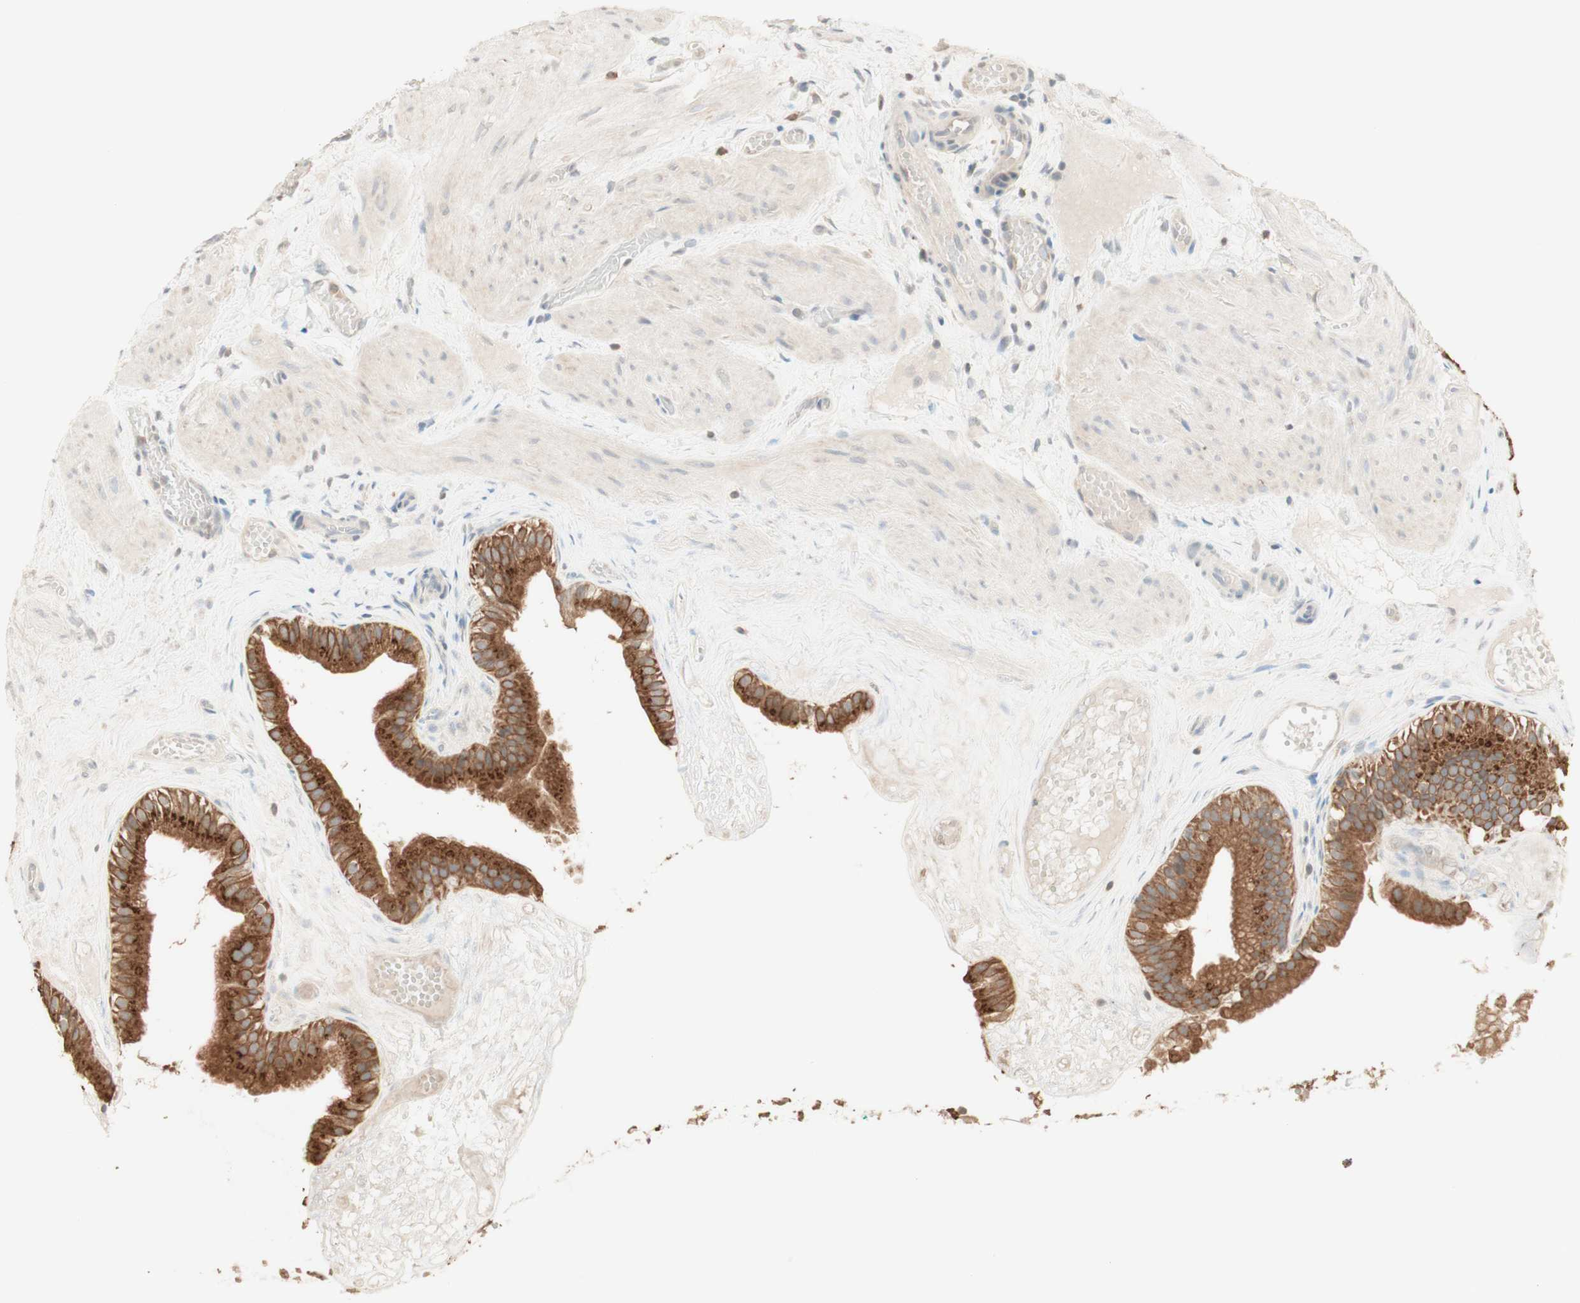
{"staining": {"intensity": "strong", "quantity": ">75%", "location": "cytoplasmic/membranous"}, "tissue": "gallbladder", "cell_type": "Glandular cells", "image_type": "normal", "snomed": [{"axis": "morphology", "description": "Normal tissue, NOS"}, {"axis": "topography", "description": "Gallbladder"}], "caption": "Immunohistochemistry image of normal gallbladder: gallbladder stained using immunohistochemistry reveals high levels of strong protein expression localized specifically in the cytoplasmic/membranous of glandular cells, appearing as a cytoplasmic/membranous brown color.", "gene": "CLCN2", "patient": {"sex": "female", "age": 26}}